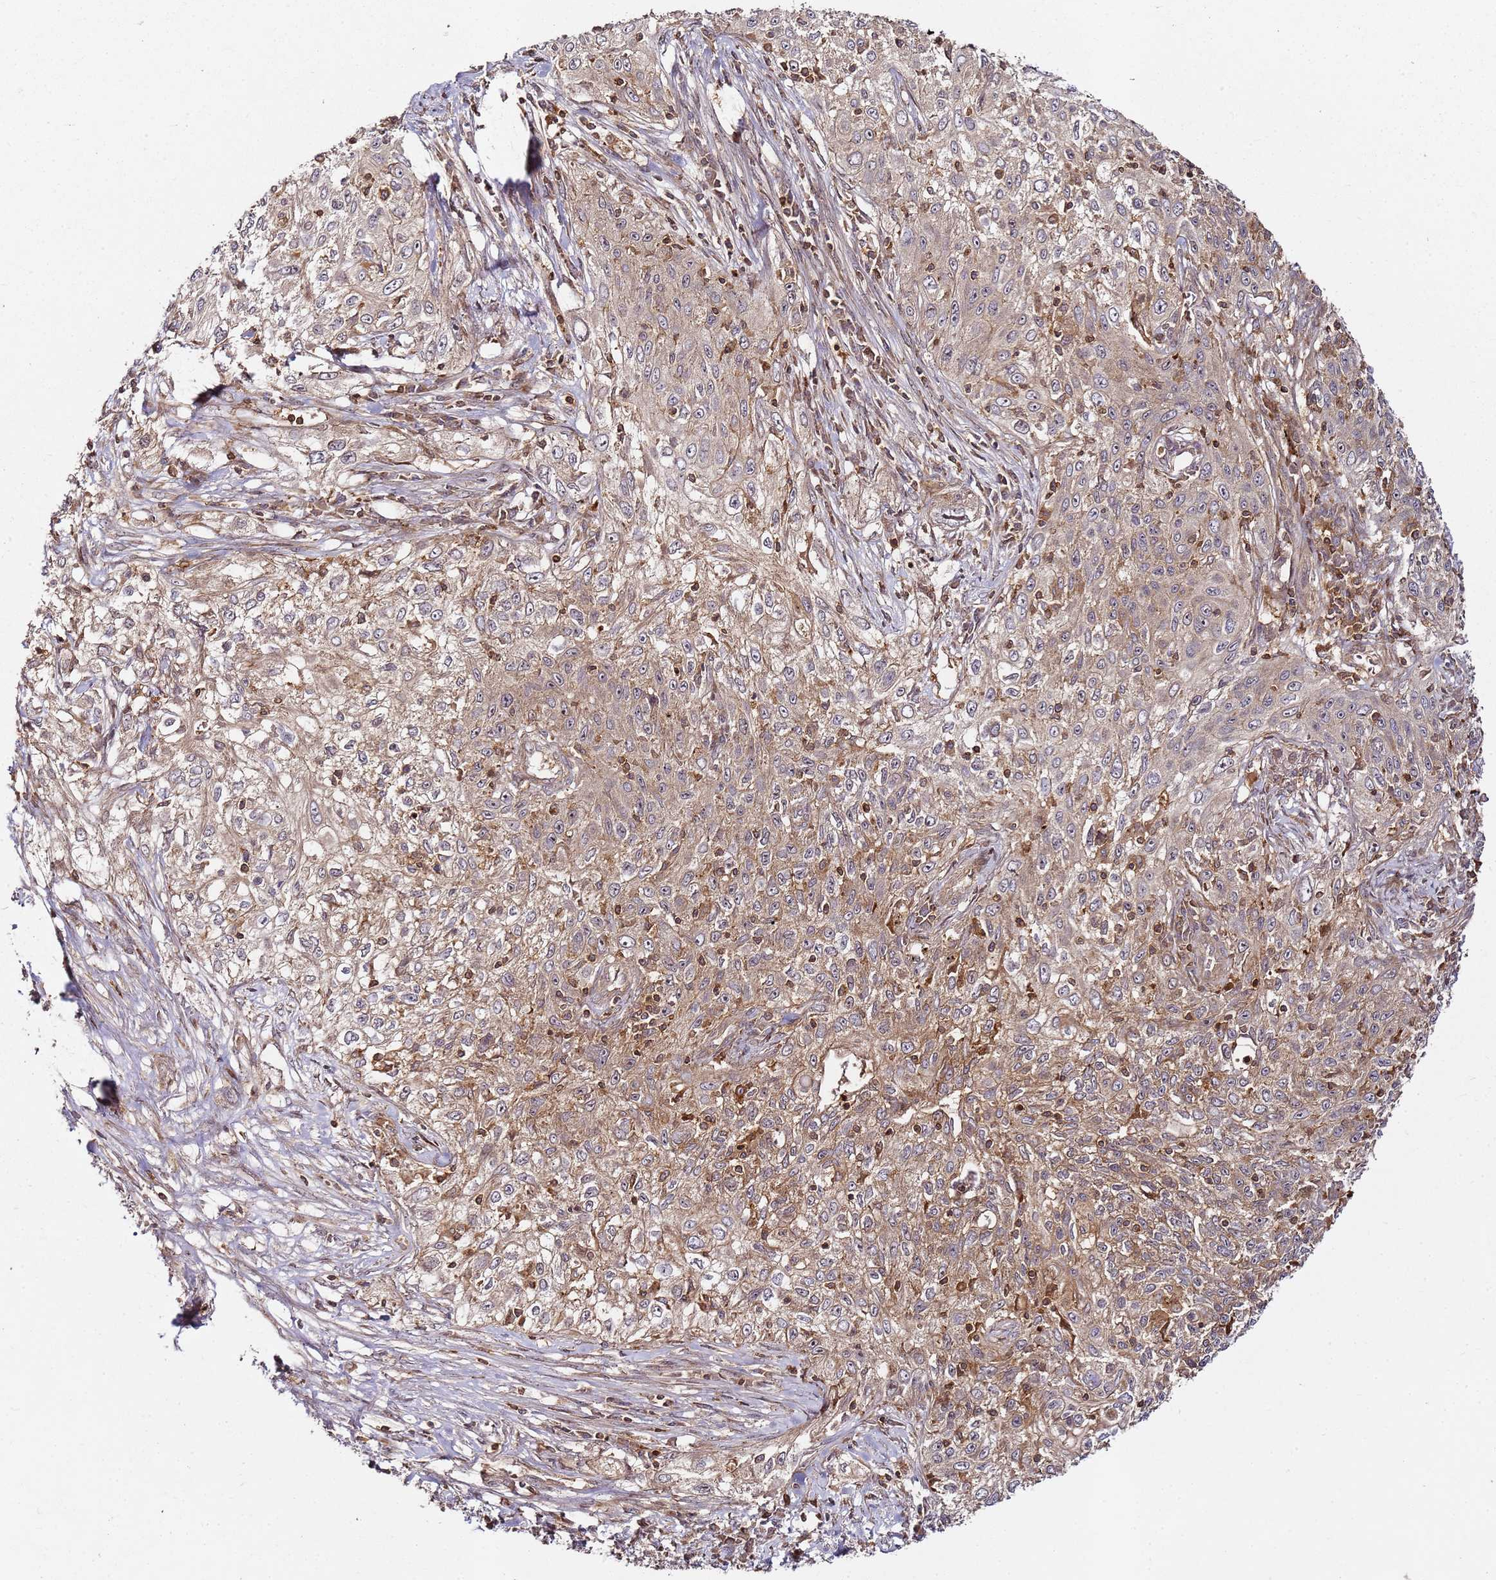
{"staining": {"intensity": "moderate", "quantity": ">75%", "location": "cytoplasmic/membranous,nuclear"}, "tissue": "lung cancer", "cell_type": "Tumor cells", "image_type": "cancer", "snomed": [{"axis": "morphology", "description": "Squamous cell carcinoma, NOS"}, {"axis": "topography", "description": "Lung"}], "caption": "Lung squamous cell carcinoma stained with immunohistochemistry exhibits moderate cytoplasmic/membranous and nuclear positivity in approximately >75% of tumor cells.", "gene": "PRMT7", "patient": {"sex": "female", "age": 69}}